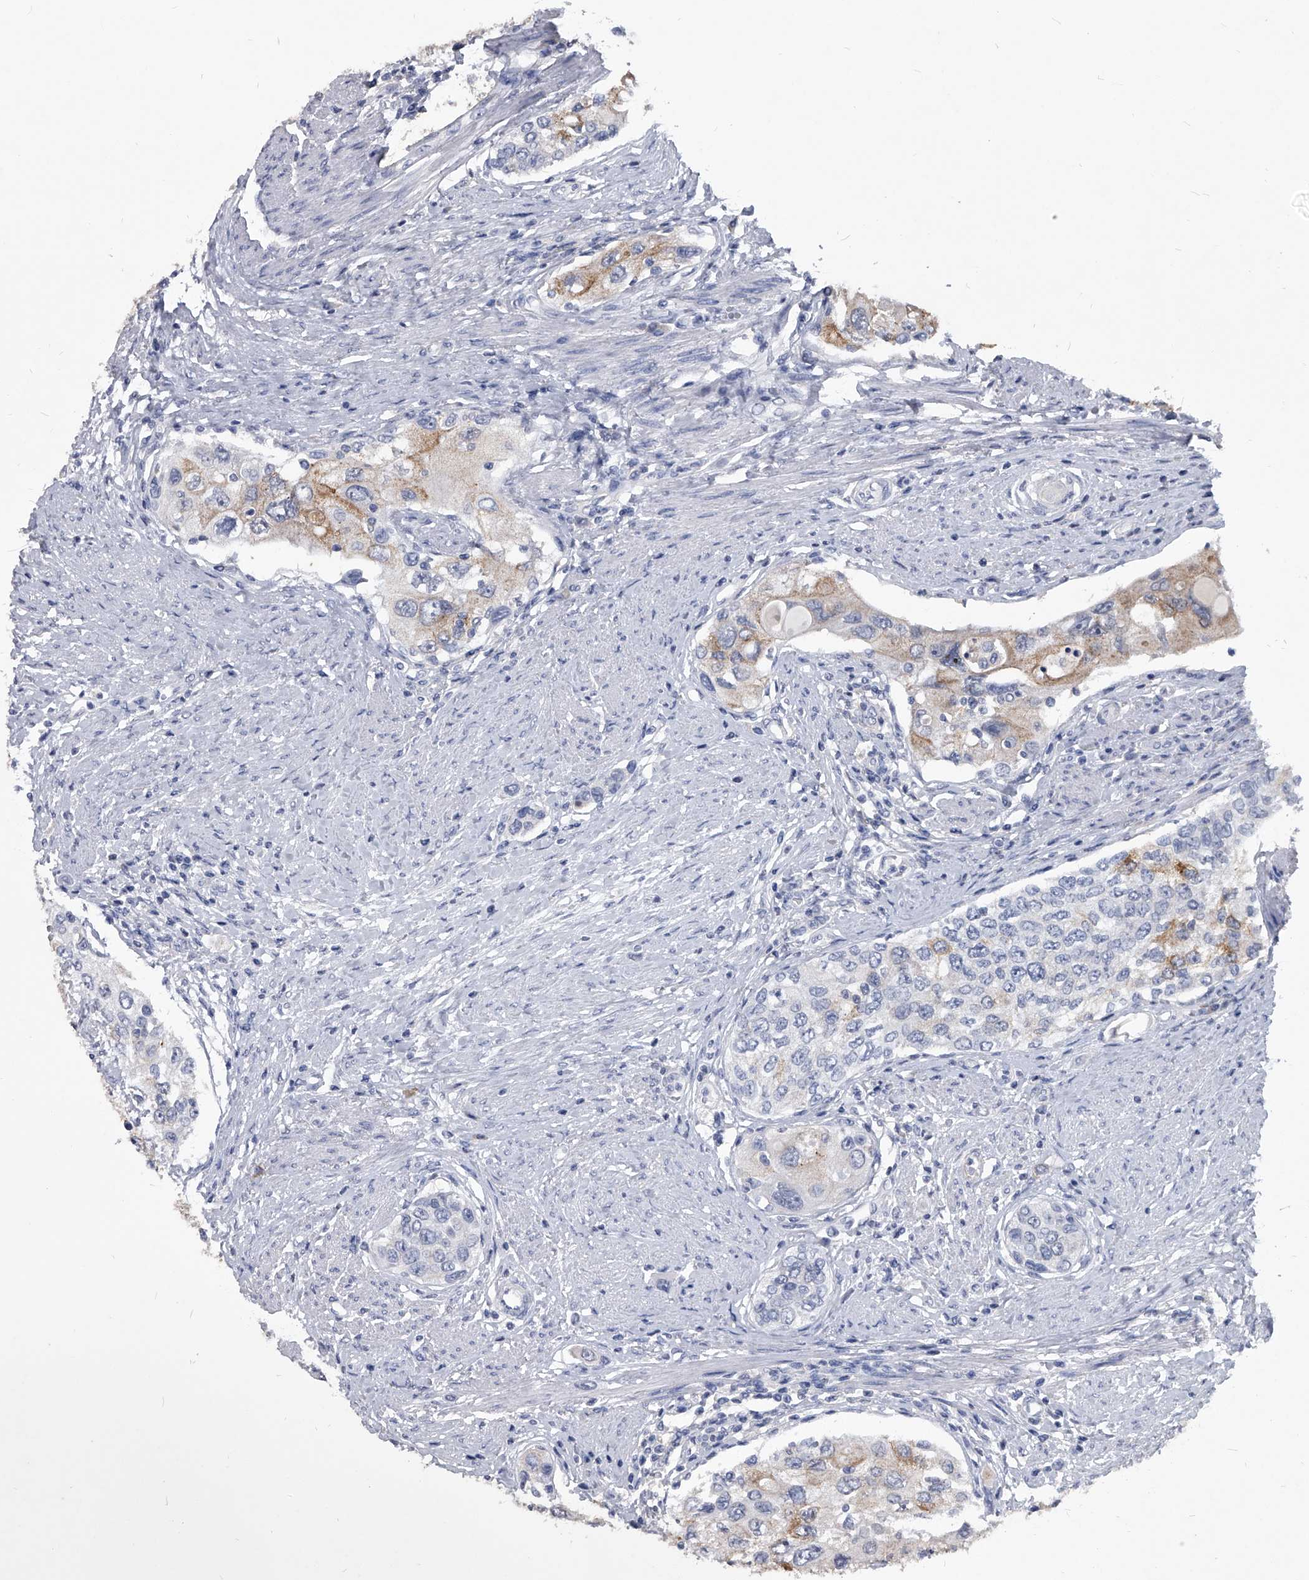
{"staining": {"intensity": "moderate", "quantity": "<25%", "location": "cytoplasmic/membranous"}, "tissue": "urothelial cancer", "cell_type": "Tumor cells", "image_type": "cancer", "snomed": [{"axis": "morphology", "description": "Urothelial carcinoma, High grade"}, {"axis": "topography", "description": "Urinary bladder"}], "caption": "DAB (3,3'-diaminobenzidine) immunohistochemical staining of urothelial cancer shows moderate cytoplasmic/membranous protein expression in about <25% of tumor cells. Immunohistochemistry (ihc) stains the protein in brown and the nuclei are stained blue.", "gene": "BCAS1", "patient": {"sex": "female", "age": 56}}